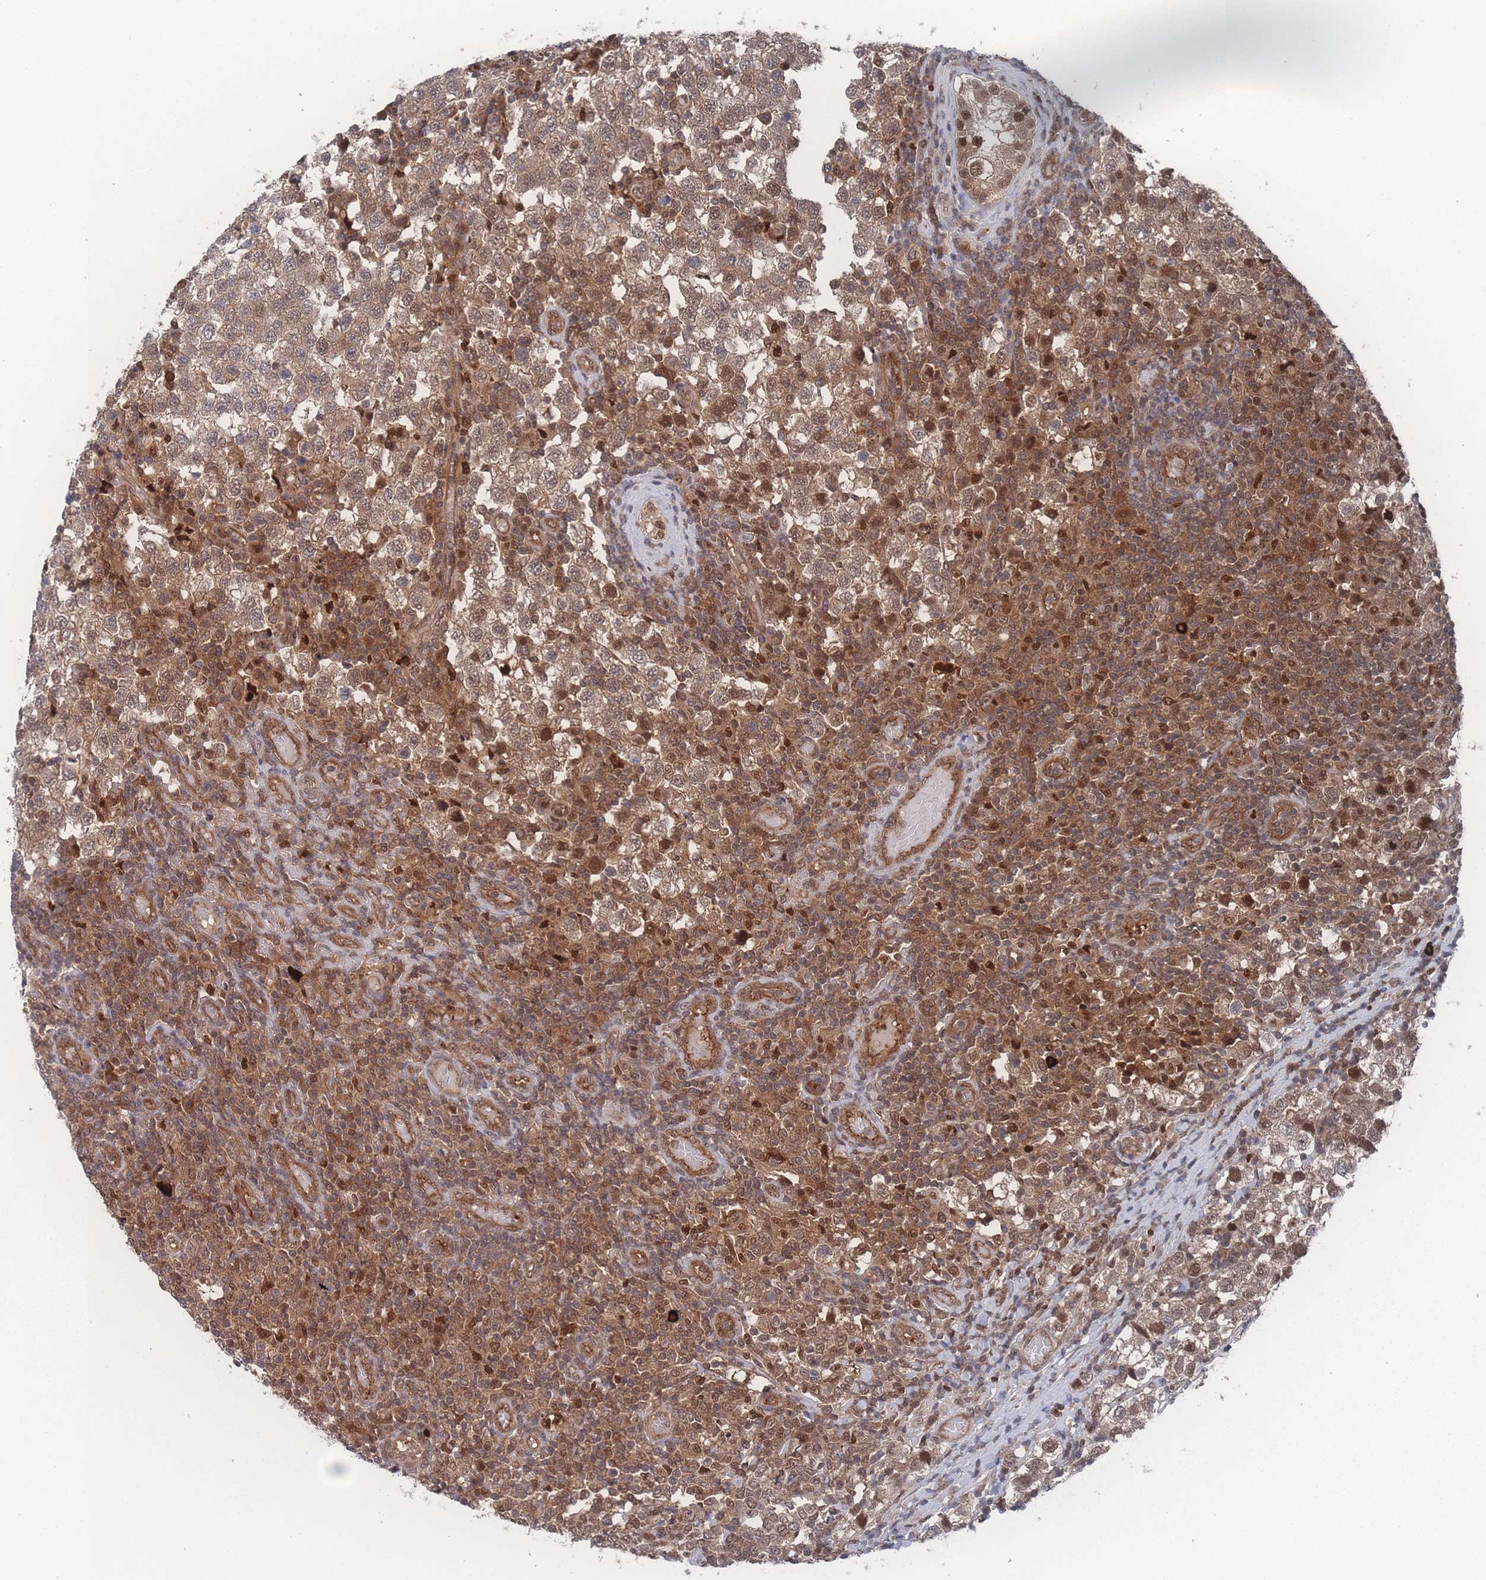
{"staining": {"intensity": "moderate", "quantity": ">75%", "location": "cytoplasmic/membranous,nuclear"}, "tissue": "testis cancer", "cell_type": "Tumor cells", "image_type": "cancer", "snomed": [{"axis": "morphology", "description": "Seminoma, NOS"}, {"axis": "topography", "description": "Testis"}], "caption": "There is medium levels of moderate cytoplasmic/membranous and nuclear staining in tumor cells of testis cancer (seminoma), as demonstrated by immunohistochemical staining (brown color).", "gene": "PSMA1", "patient": {"sex": "male", "age": 34}}